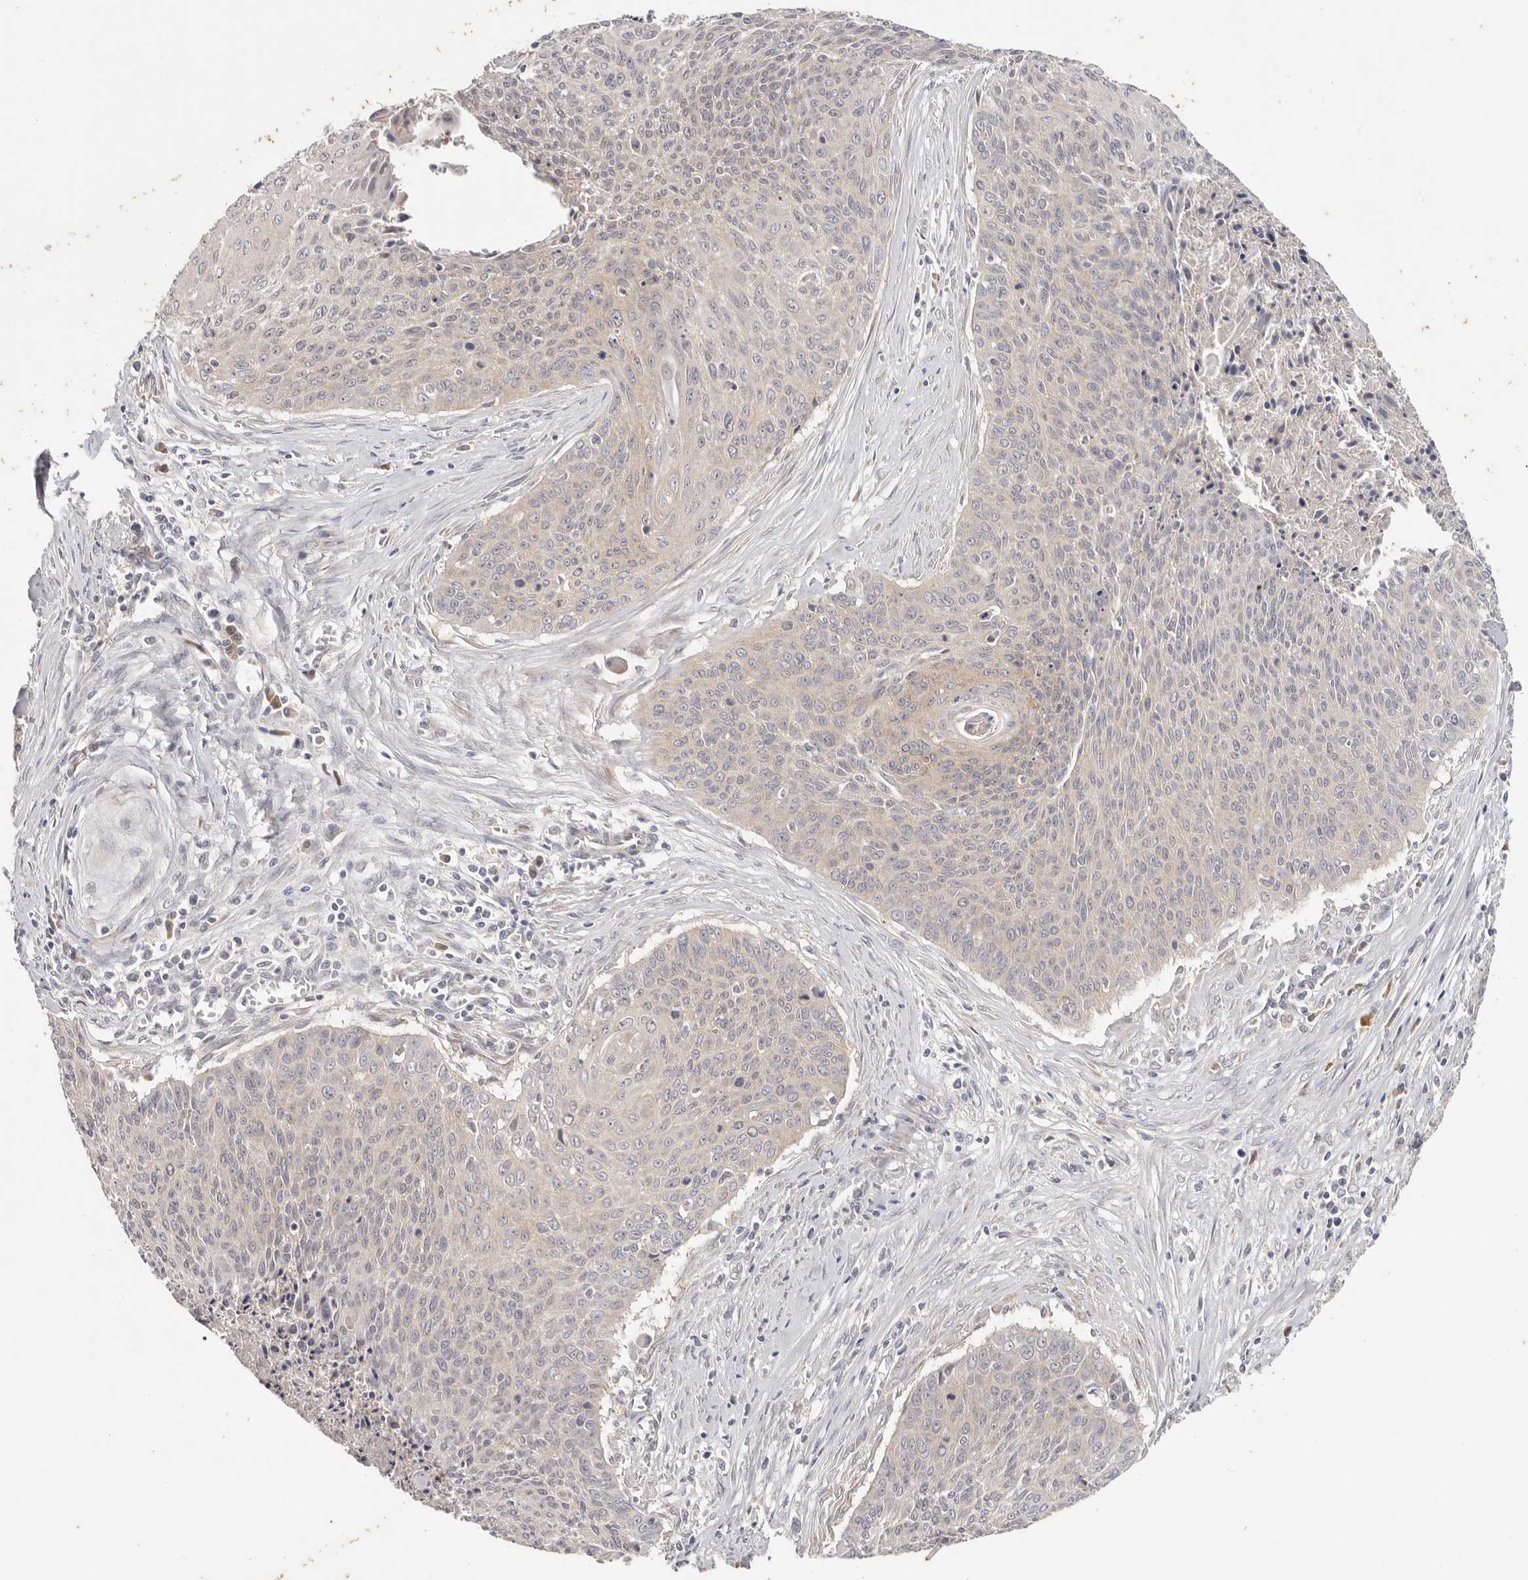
{"staining": {"intensity": "negative", "quantity": "none", "location": "none"}, "tissue": "cervical cancer", "cell_type": "Tumor cells", "image_type": "cancer", "snomed": [{"axis": "morphology", "description": "Squamous cell carcinoma, NOS"}, {"axis": "topography", "description": "Cervix"}], "caption": "Human squamous cell carcinoma (cervical) stained for a protein using IHC demonstrates no positivity in tumor cells.", "gene": "WDR77", "patient": {"sex": "female", "age": 55}}